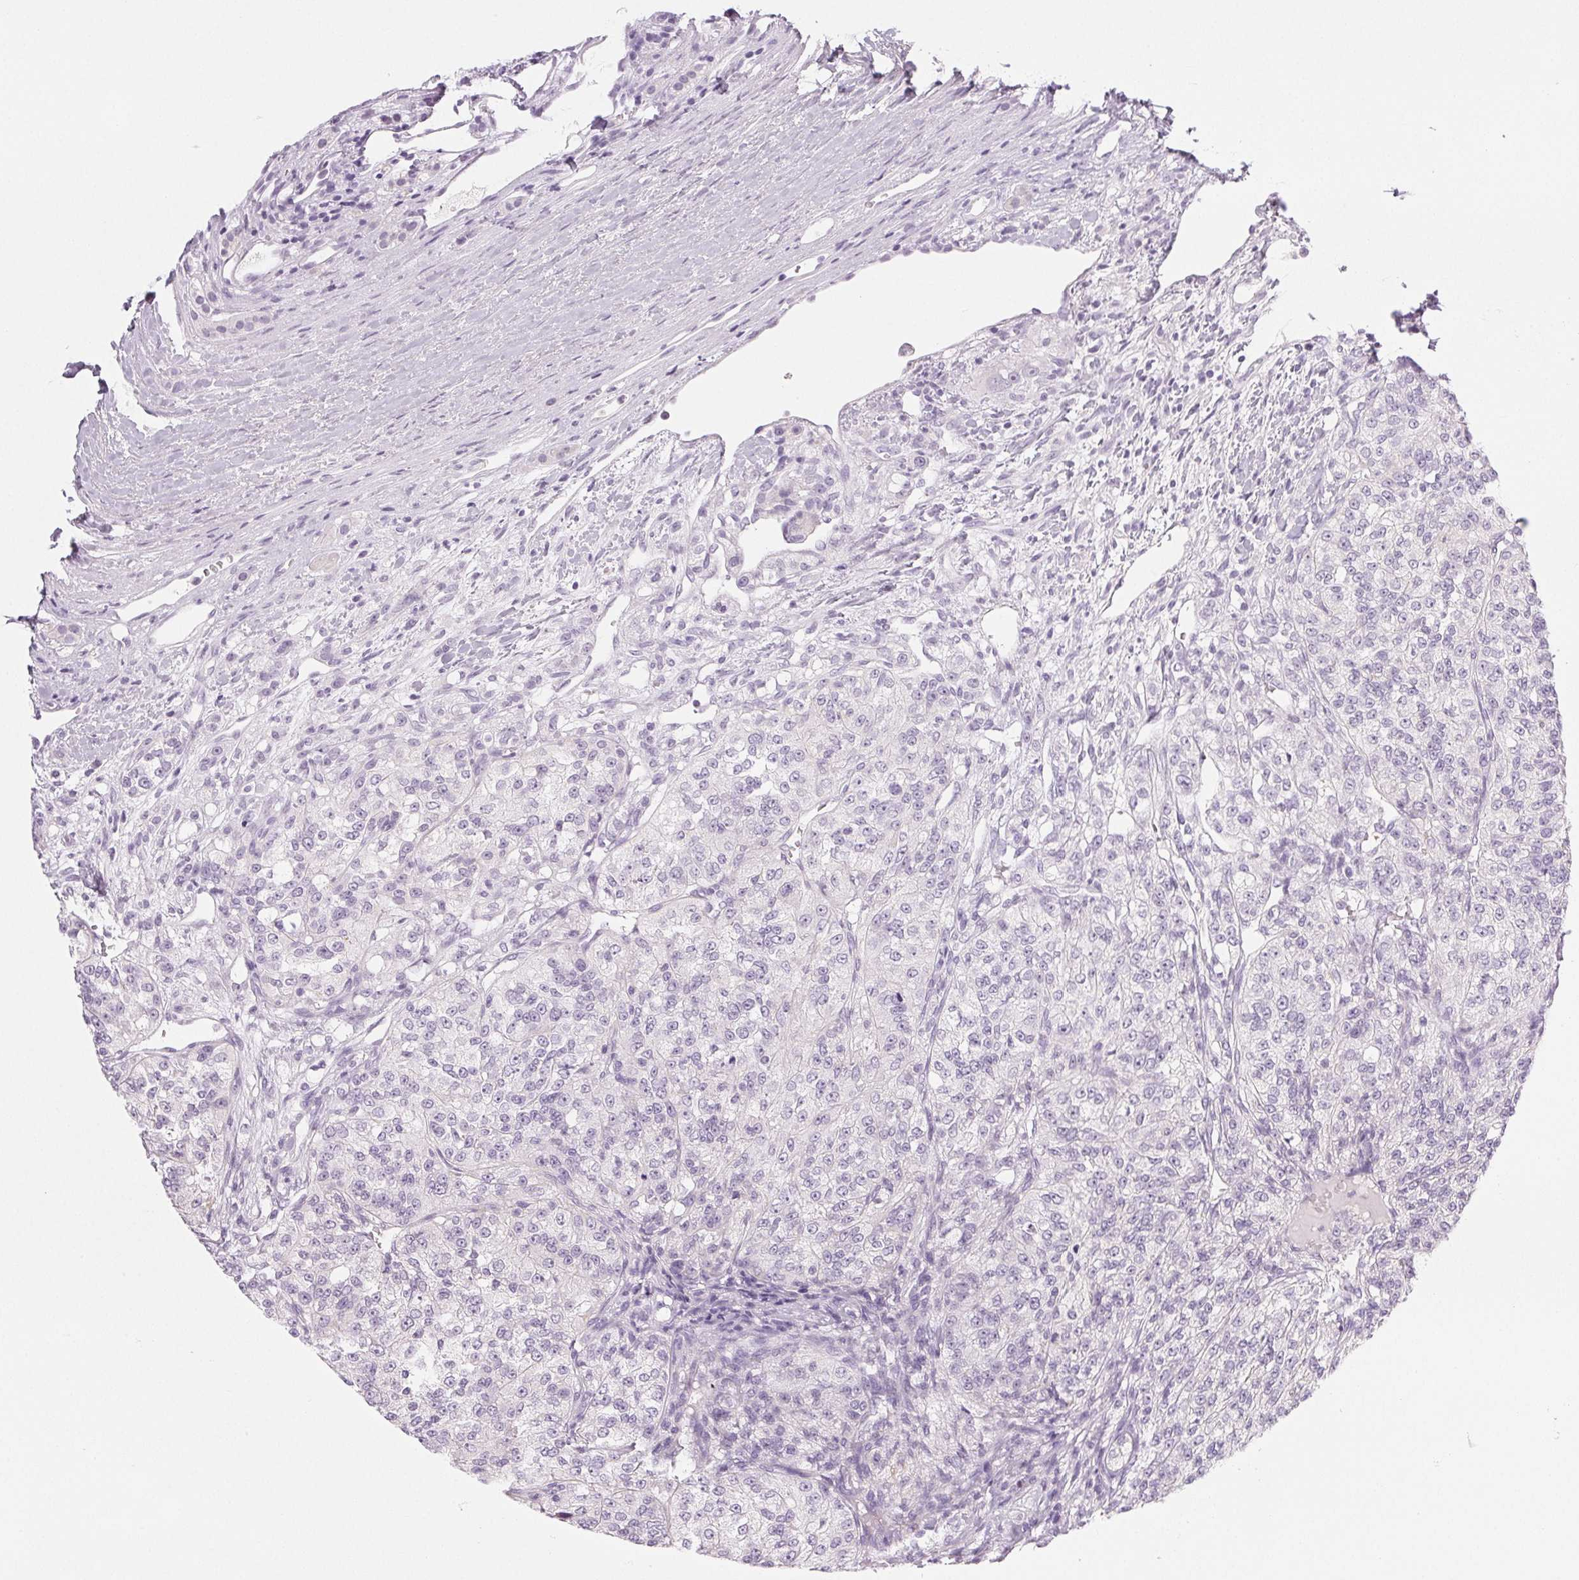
{"staining": {"intensity": "negative", "quantity": "none", "location": "none"}, "tissue": "renal cancer", "cell_type": "Tumor cells", "image_type": "cancer", "snomed": [{"axis": "morphology", "description": "Adenocarcinoma, NOS"}, {"axis": "topography", "description": "Kidney"}], "caption": "Immunohistochemical staining of human adenocarcinoma (renal) demonstrates no significant expression in tumor cells. Brightfield microscopy of immunohistochemistry (IHC) stained with DAB (3,3'-diaminobenzidine) (brown) and hematoxylin (blue), captured at high magnification.", "gene": "COL7A1", "patient": {"sex": "female", "age": 63}}